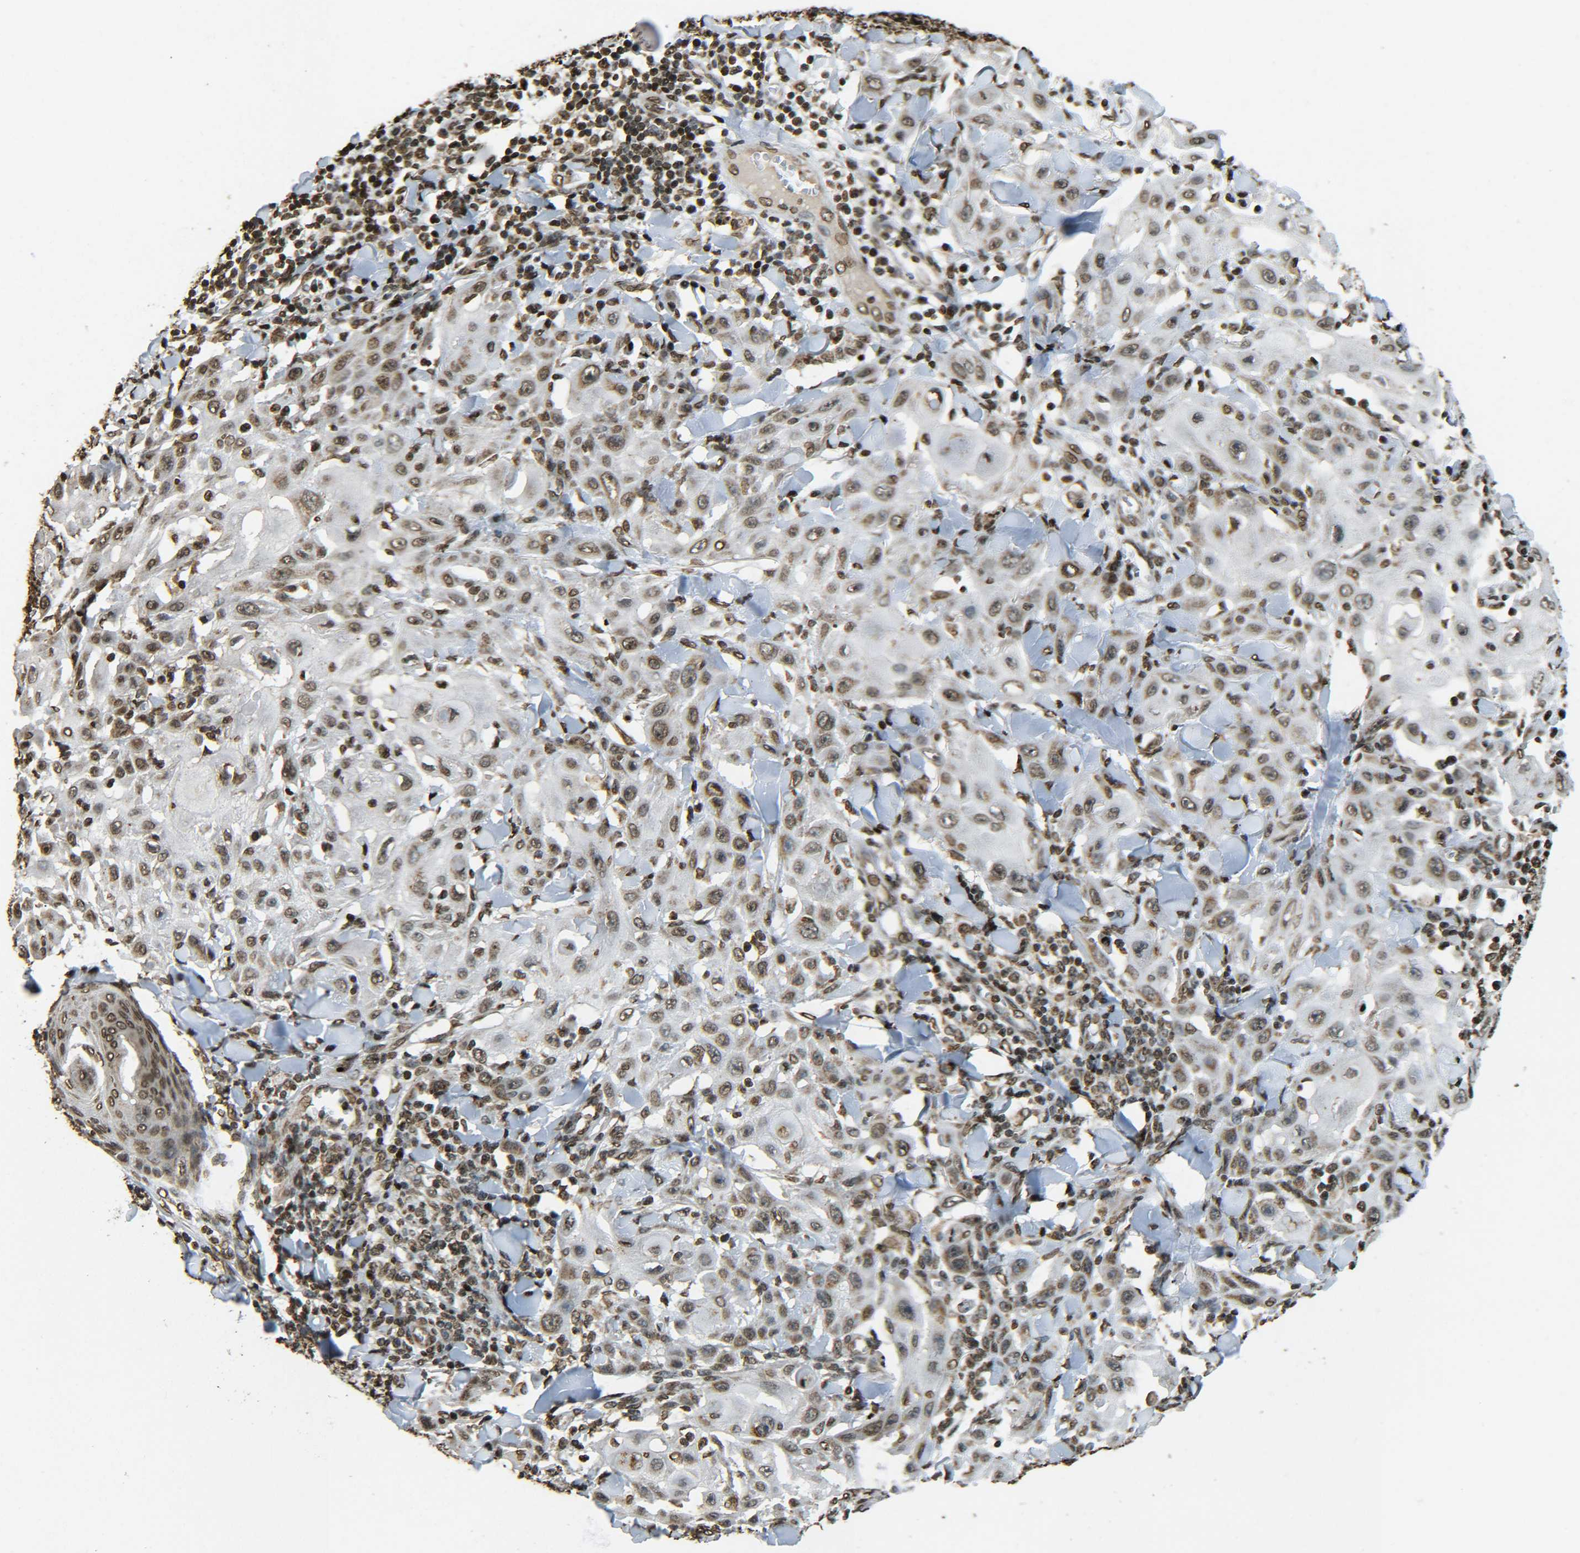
{"staining": {"intensity": "moderate", "quantity": ">75%", "location": "nuclear"}, "tissue": "skin cancer", "cell_type": "Tumor cells", "image_type": "cancer", "snomed": [{"axis": "morphology", "description": "Squamous cell carcinoma, NOS"}, {"axis": "topography", "description": "Skin"}], "caption": "High-magnification brightfield microscopy of skin squamous cell carcinoma stained with DAB (brown) and counterstained with hematoxylin (blue). tumor cells exhibit moderate nuclear positivity is appreciated in approximately>75% of cells.", "gene": "NEUROG2", "patient": {"sex": "male", "age": 24}}